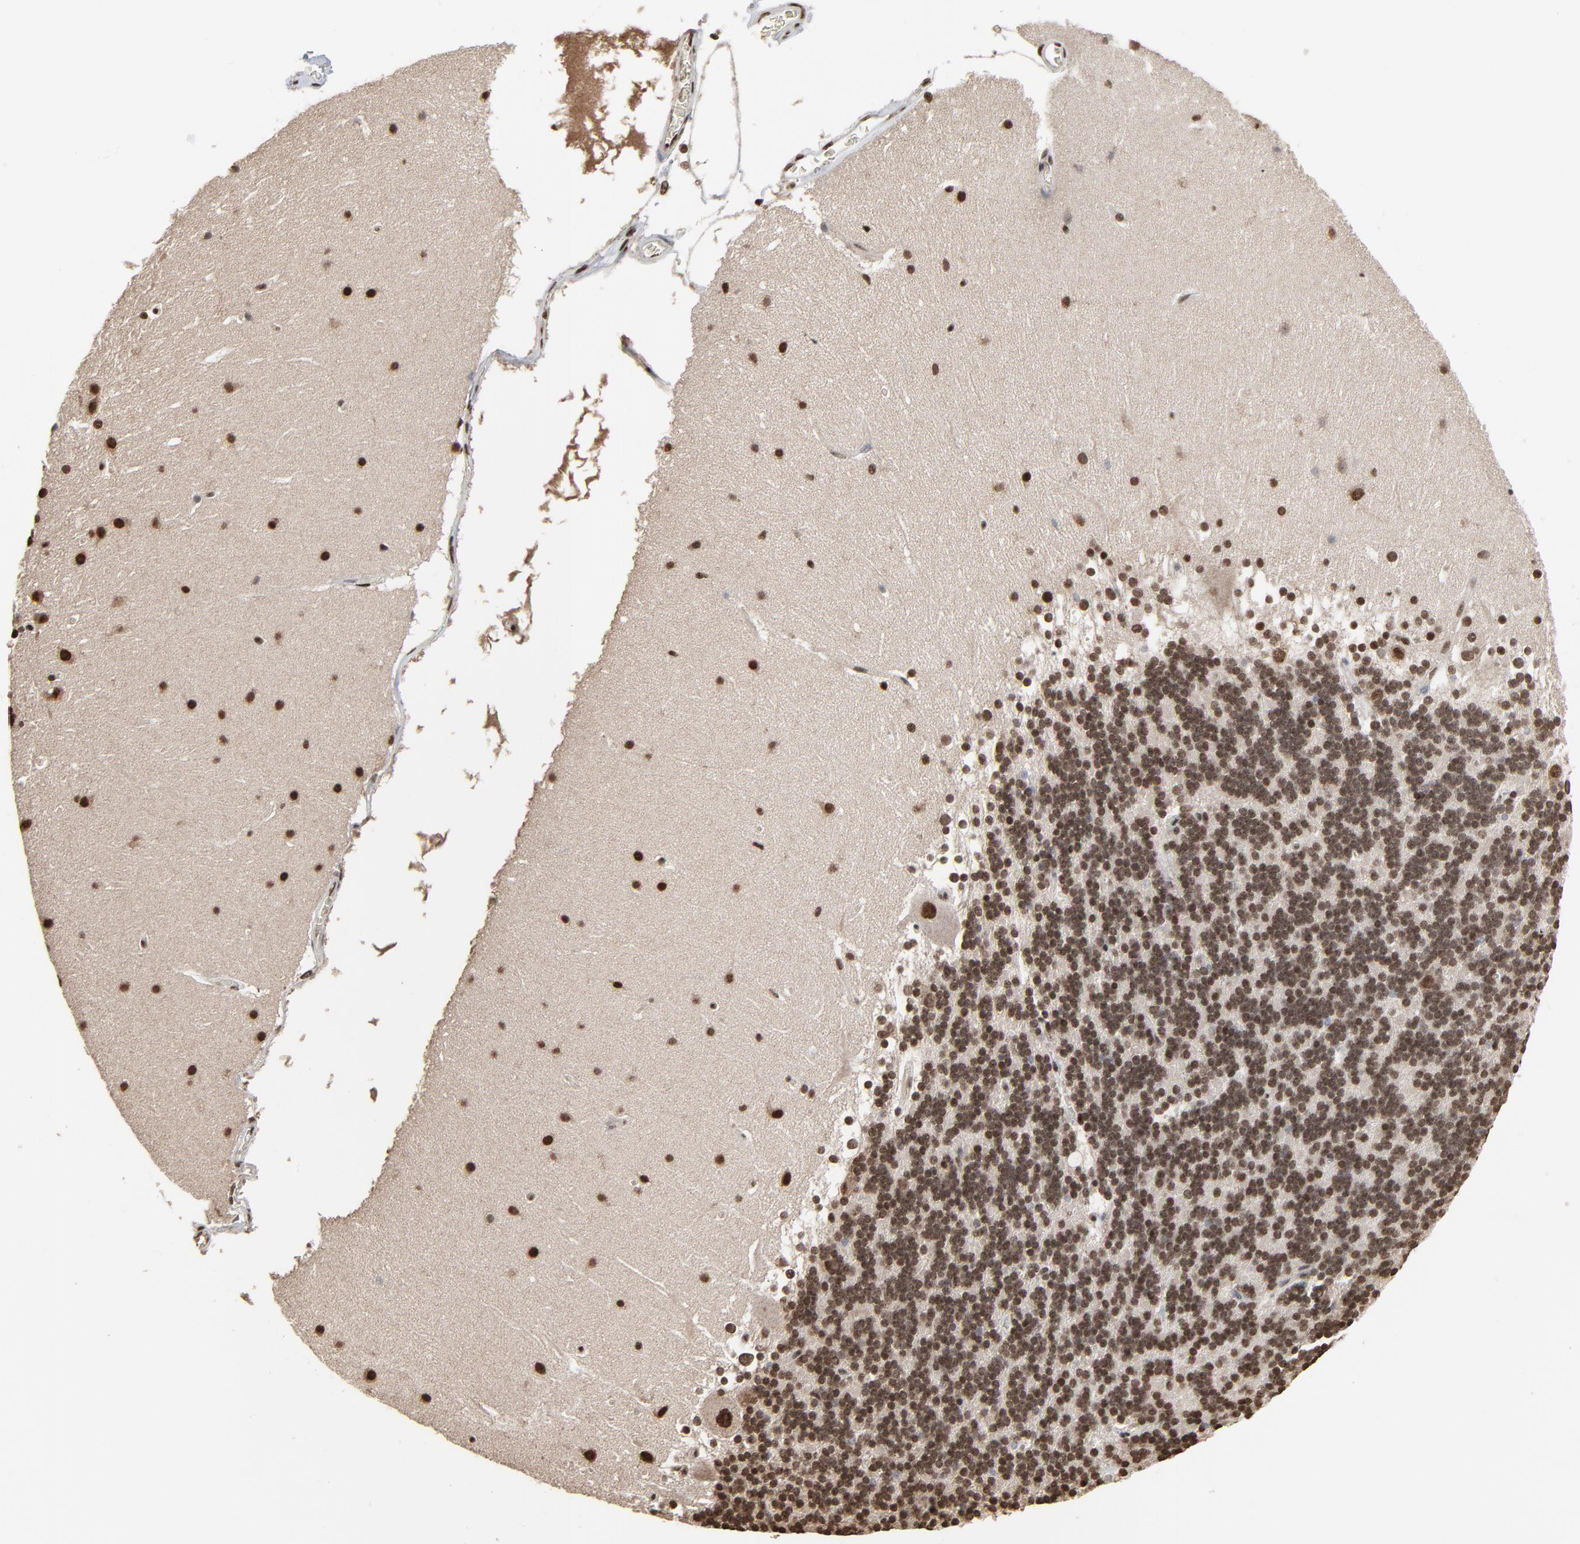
{"staining": {"intensity": "strong", "quantity": ">75%", "location": "nuclear"}, "tissue": "cerebellum", "cell_type": "Cells in granular layer", "image_type": "normal", "snomed": [{"axis": "morphology", "description": "Normal tissue, NOS"}, {"axis": "topography", "description": "Cerebellum"}], "caption": "The immunohistochemical stain highlights strong nuclear staining in cells in granular layer of benign cerebellum.", "gene": "MEIS2", "patient": {"sex": "female", "age": 19}}